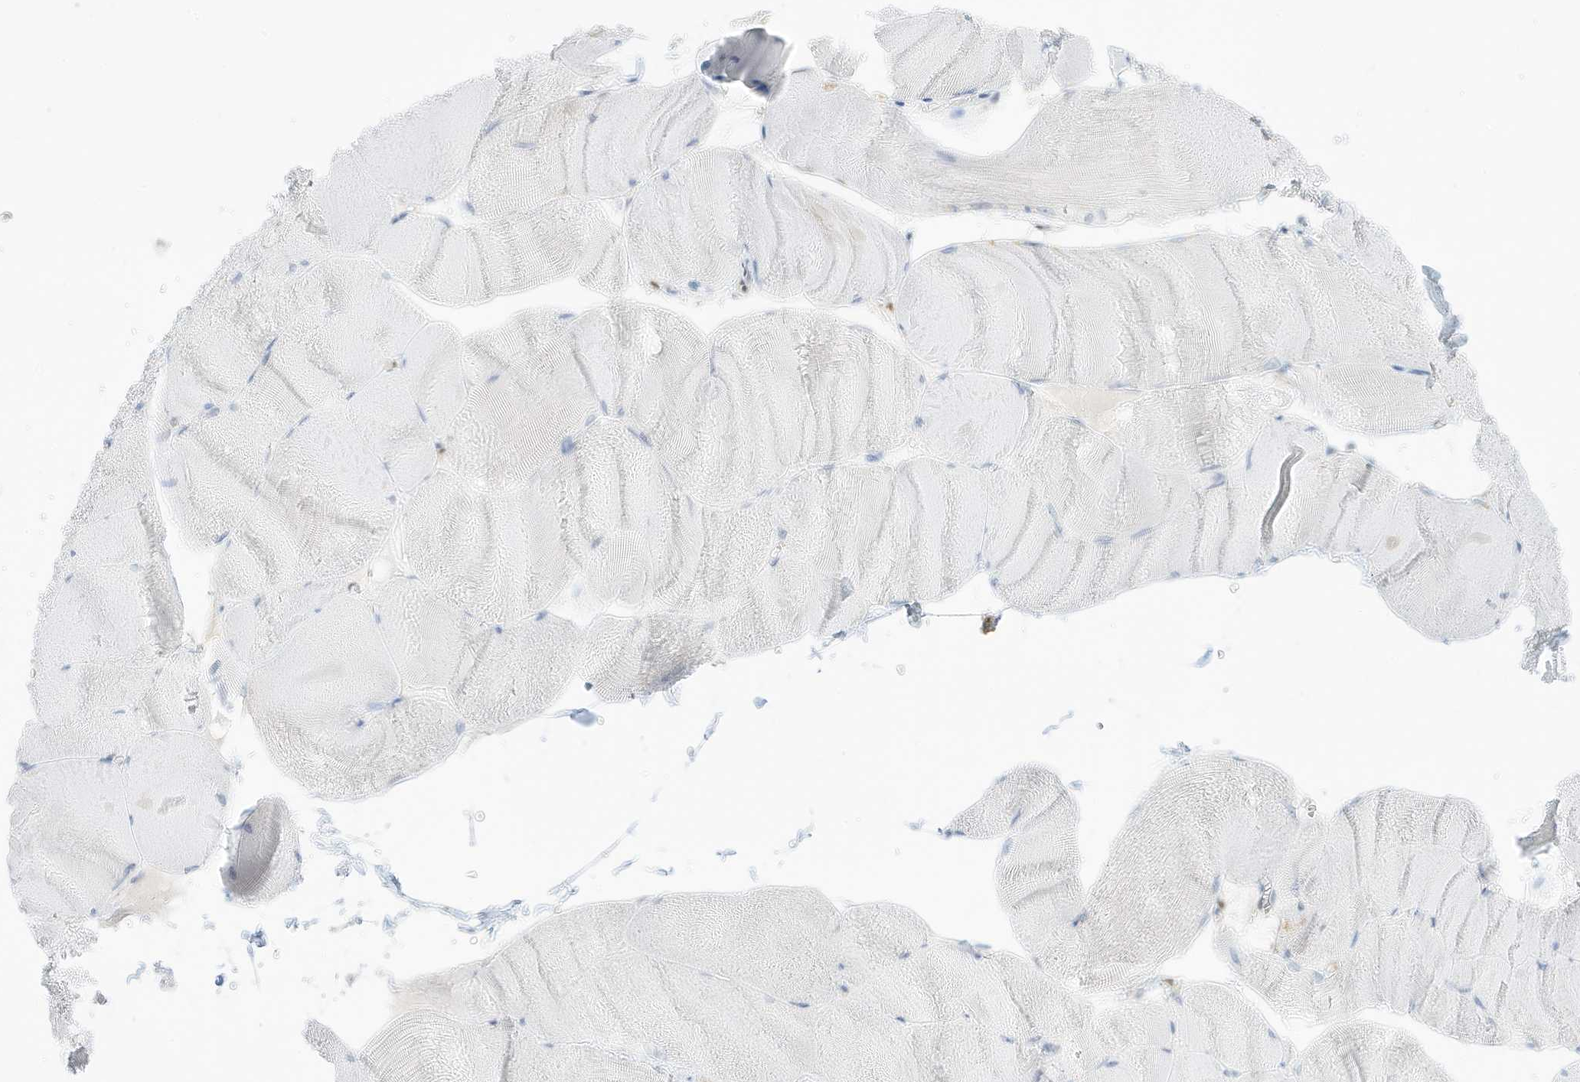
{"staining": {"intensity": "negative", "quantity": "none", "location": "none"}, "tissue": "skeletal muscle", "cell_type": "Myocytes", "image_type": "normal", "snomed": [{"axis": "morphology", "description": "Normal tissue, NOS"}, {"axis": "morphology", "description": "Basal cell carcinoma"}, {"axis": "topography", "description": "Skeletal muscle"}], "caption": "A photomicrograph of skeletal muscle stained for a protein demonstrates no brown staining in myocytes.", "gene": "GCA", "patient": {"sex": "female", "age": 64}}